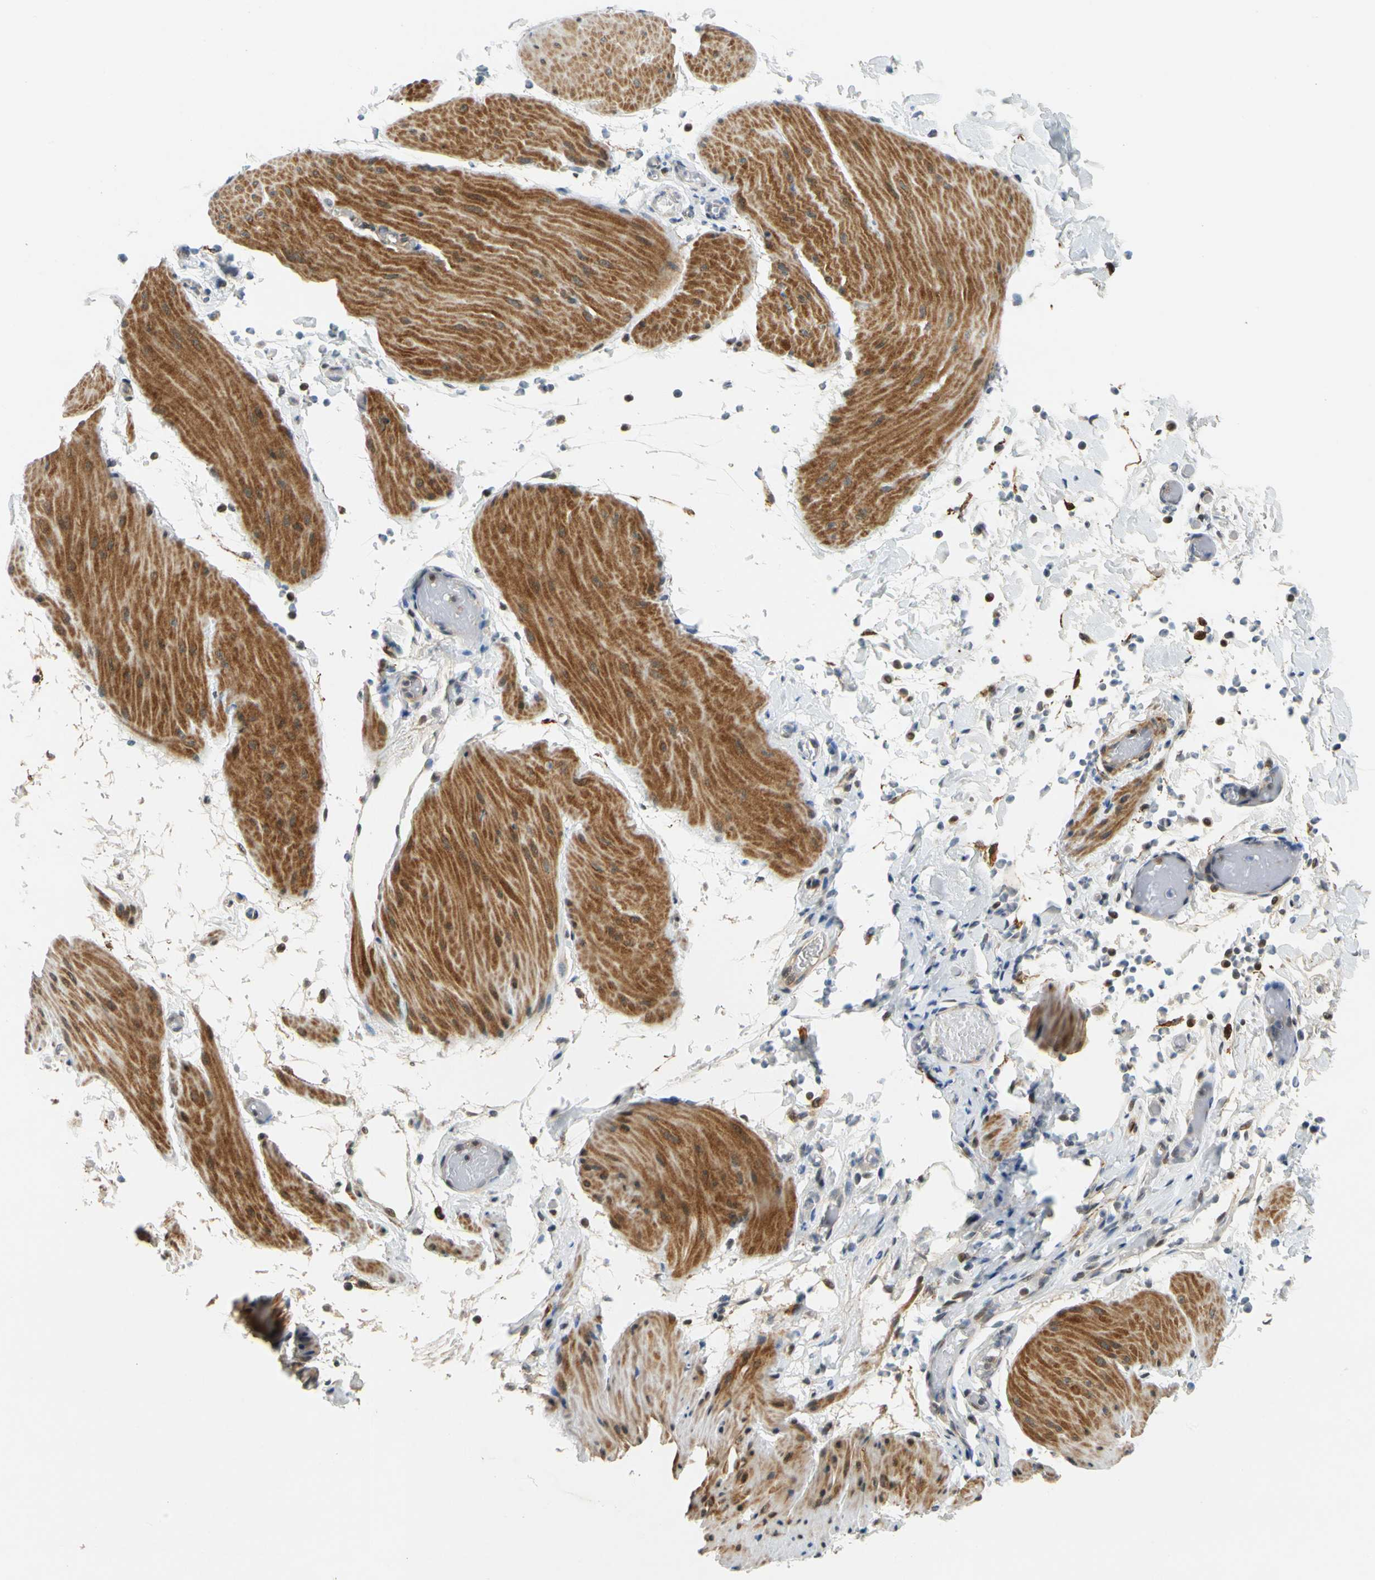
{"staining": {"intensity": "strong", "quantity": ">75%", "location": "cytoplasmic/membranous"}, "tissue": "smooth muscle", "cell_type": "Smooth muscle cells", "image_type": "normal", "snomed": [{"axis": "morphology", "description": "Normal tissue, NOS"}, {"axis": "topography", "description": "Smooth muscle"}, {"axis": "topography", "description": "Colon"}], "caption": "Immunohistochemistry (IHC) (DAB (3,3'-diaminobenzidine)) staining of unremarkable human smooth muscle exhibits strong cytoplasmic/membranous protein expression in approximately >75% of smooth muscle cells. The staining was performed using DAB (3,3'-diaminobenzidine) to visualize the protein expression in brown, while the nuclei were stained in blue with hematoxylin (Magnification: 20x).", "gene": "POGZ", "patient": {"sex": "male", "age": 67}}